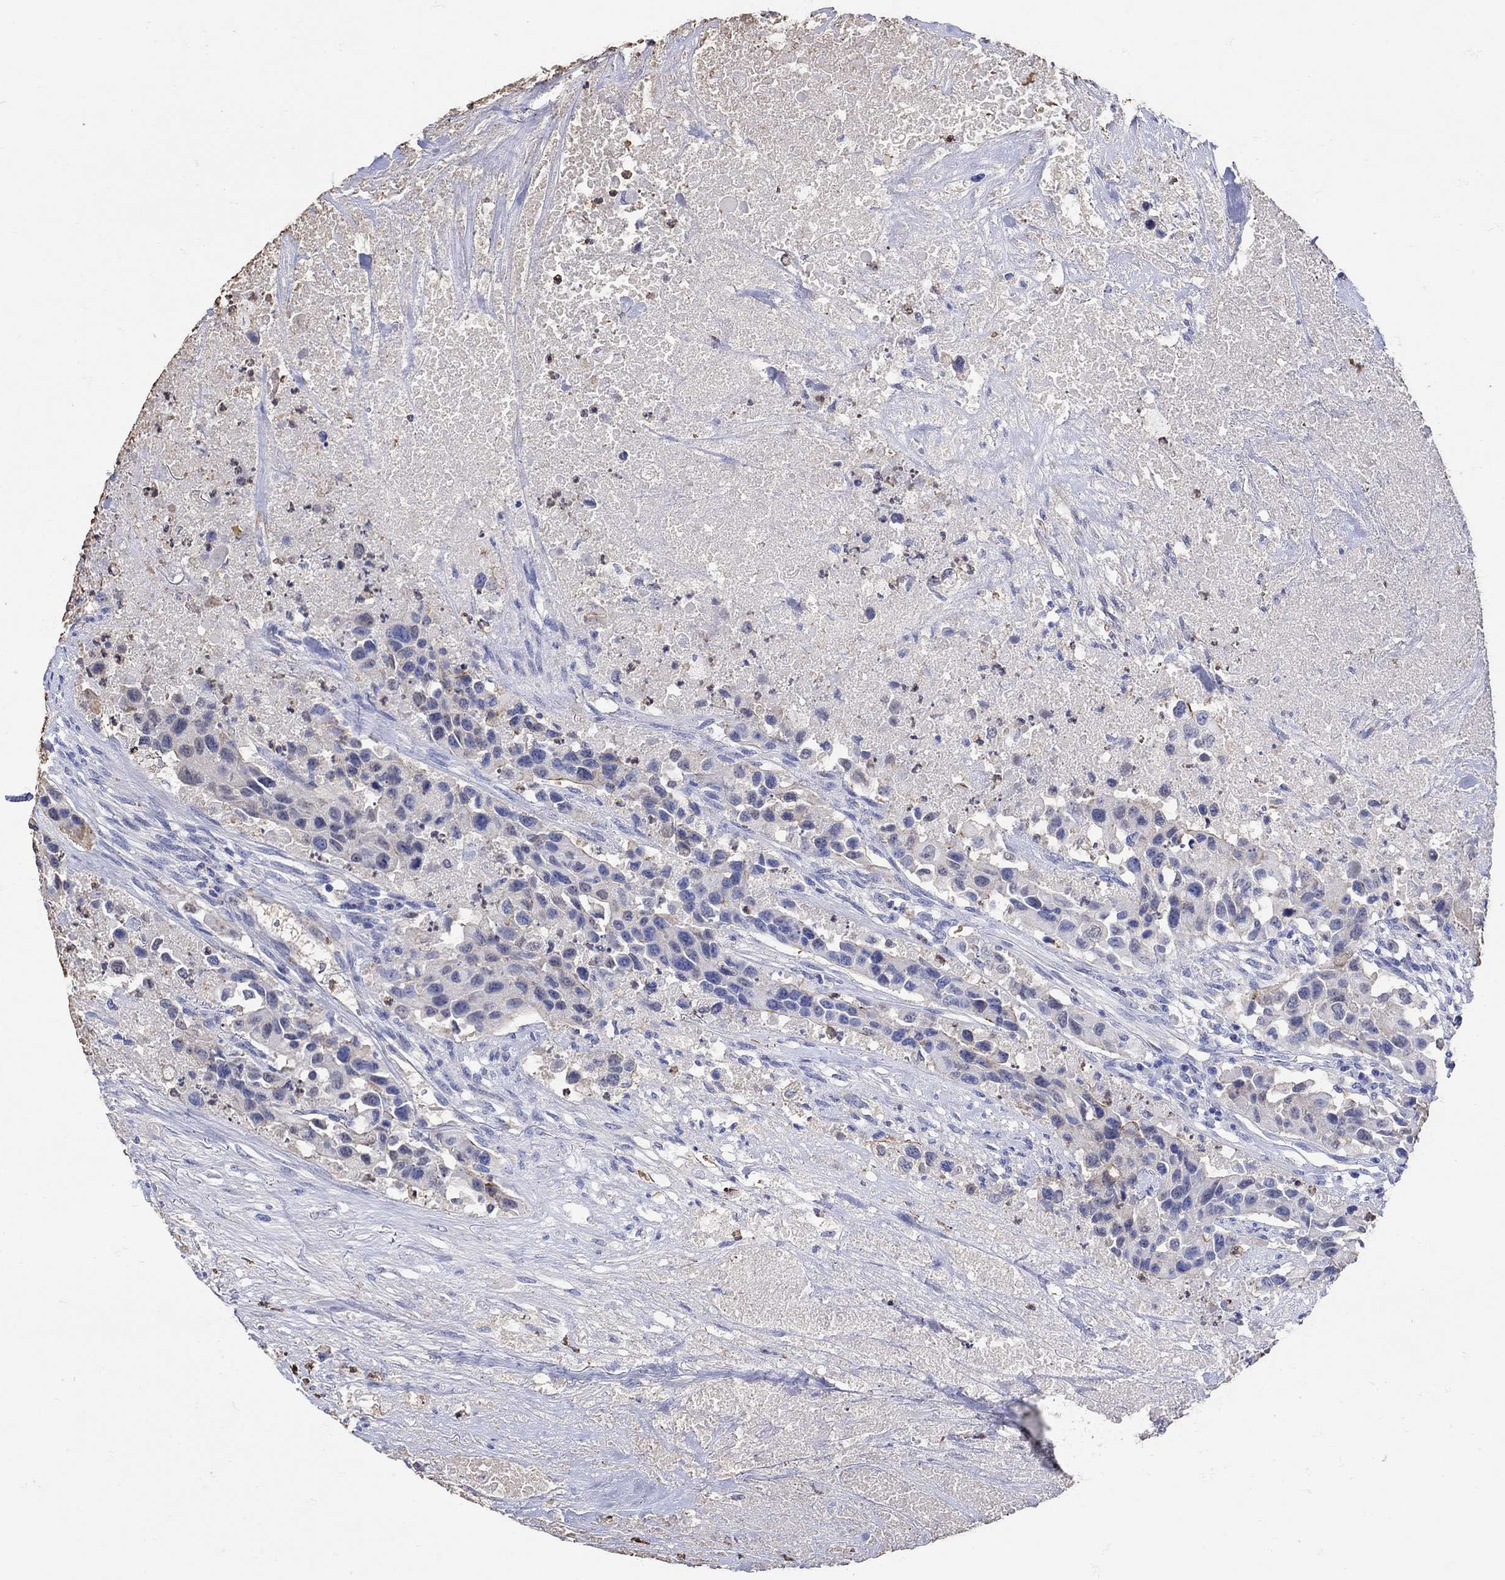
{"staining": {"intensity": "negative", "quantity": "none", "location": "none"}, "tissue": "urothelial cancer", "cell_type": "Tumor cells", "image_type": "cancer", "snomed": [{"axis": "morphology", "description": "Urothelial carcinoma, High grade"}, {"axis": "topography", "description": "Urinary bladder"}], "caption": "Immunohistochemical staining of human urothelial cancer demonstrates no significant expression in tumor cells.", "gene": "LINGO3", "patient": {"sex": "female", "age": 73}}